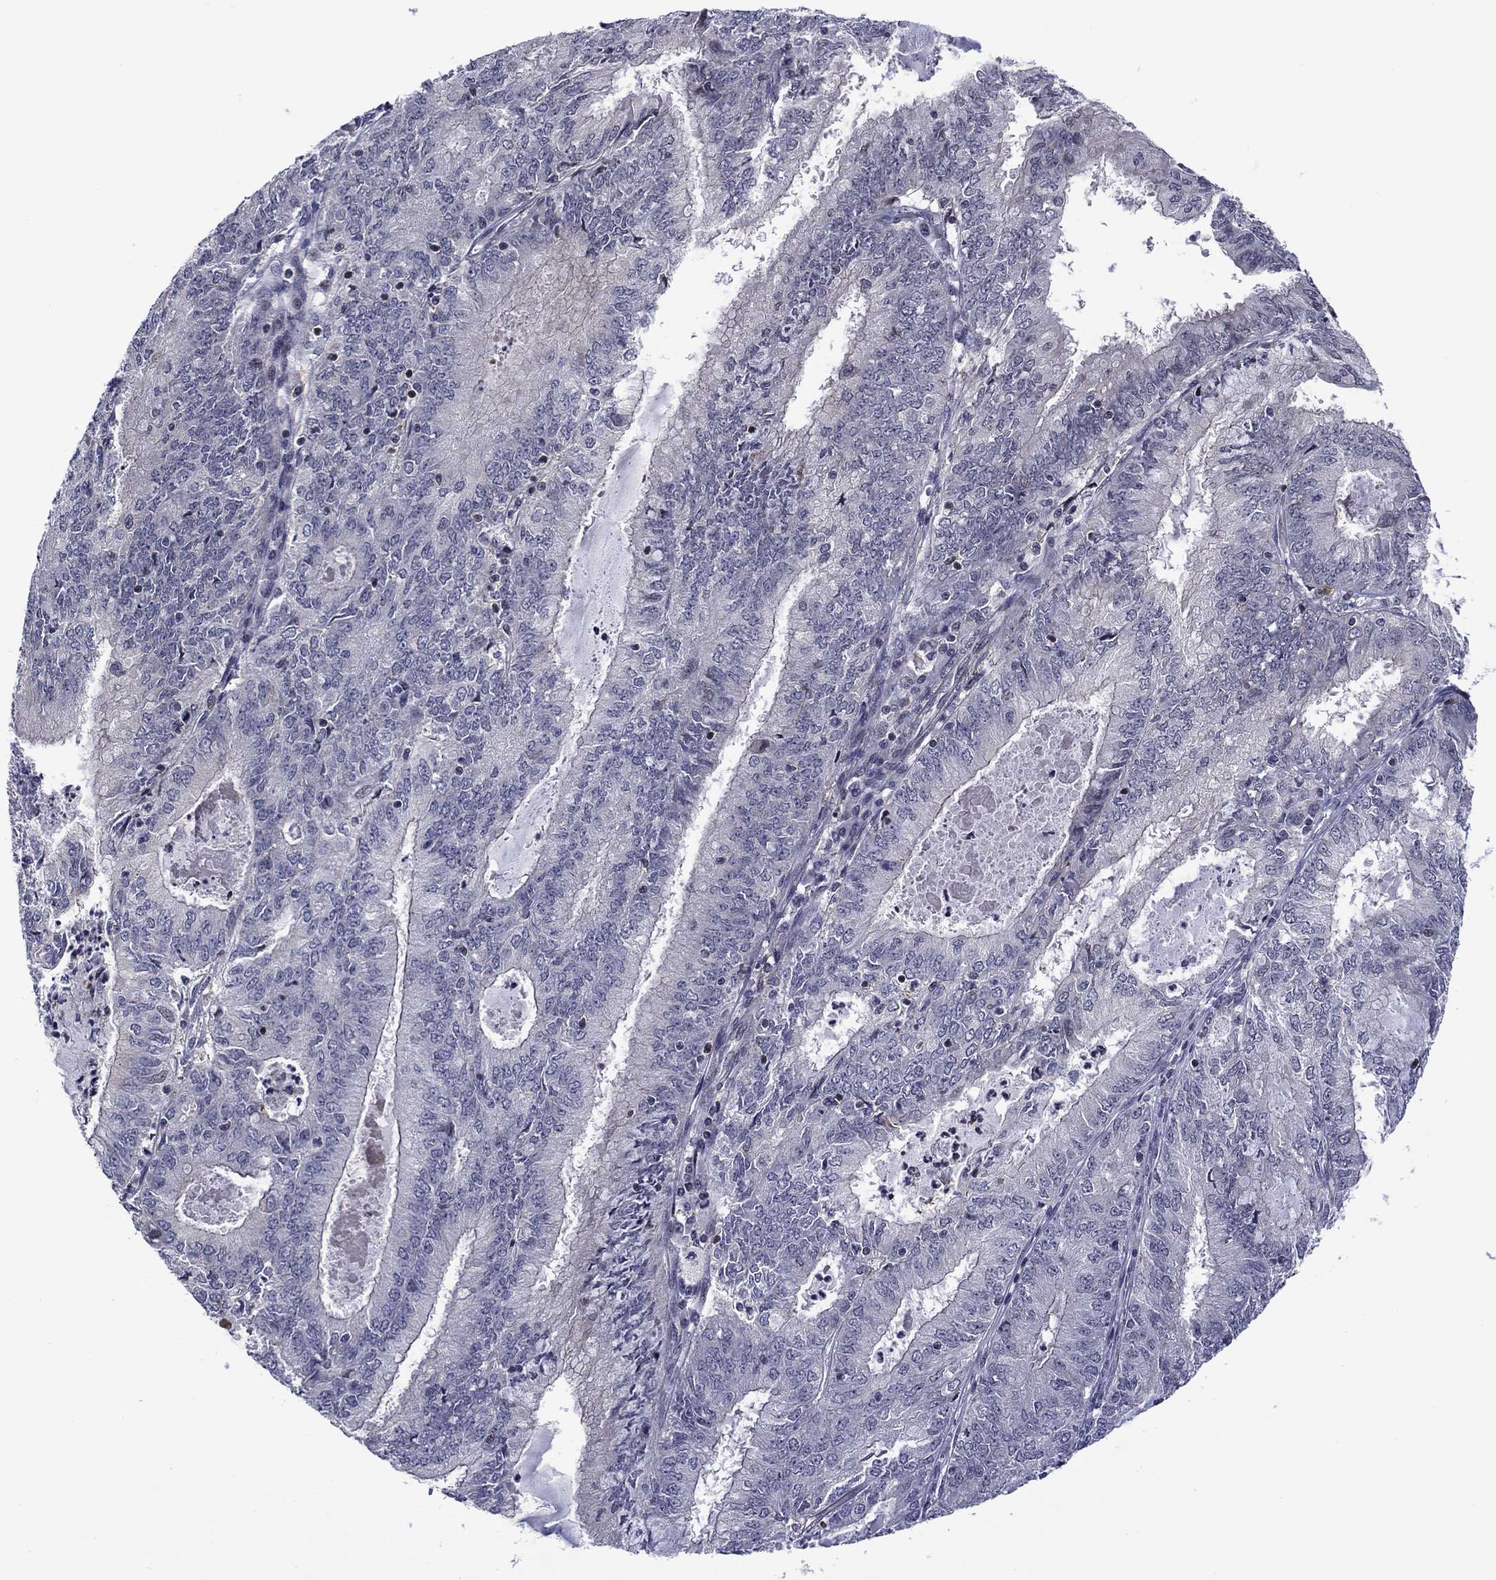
{"staining": {"intensity": "negative", "quantity": "none", "location": "none"}, "tissue": "endometrial cancer", "cell_type": "Tumor cells", "image_type": "cancer", "snomed": [{"axis": "morphology", "description": "Adenocarcinoma, NOS"}, {"axis": "topography", "description": "Endometrium"}], "caption": "Protein analysis of endometrial cancer reveals no significant expression in tumor cells.", "gene": "B3GAT1", "patient": {"sex": "female", "age": 57}}